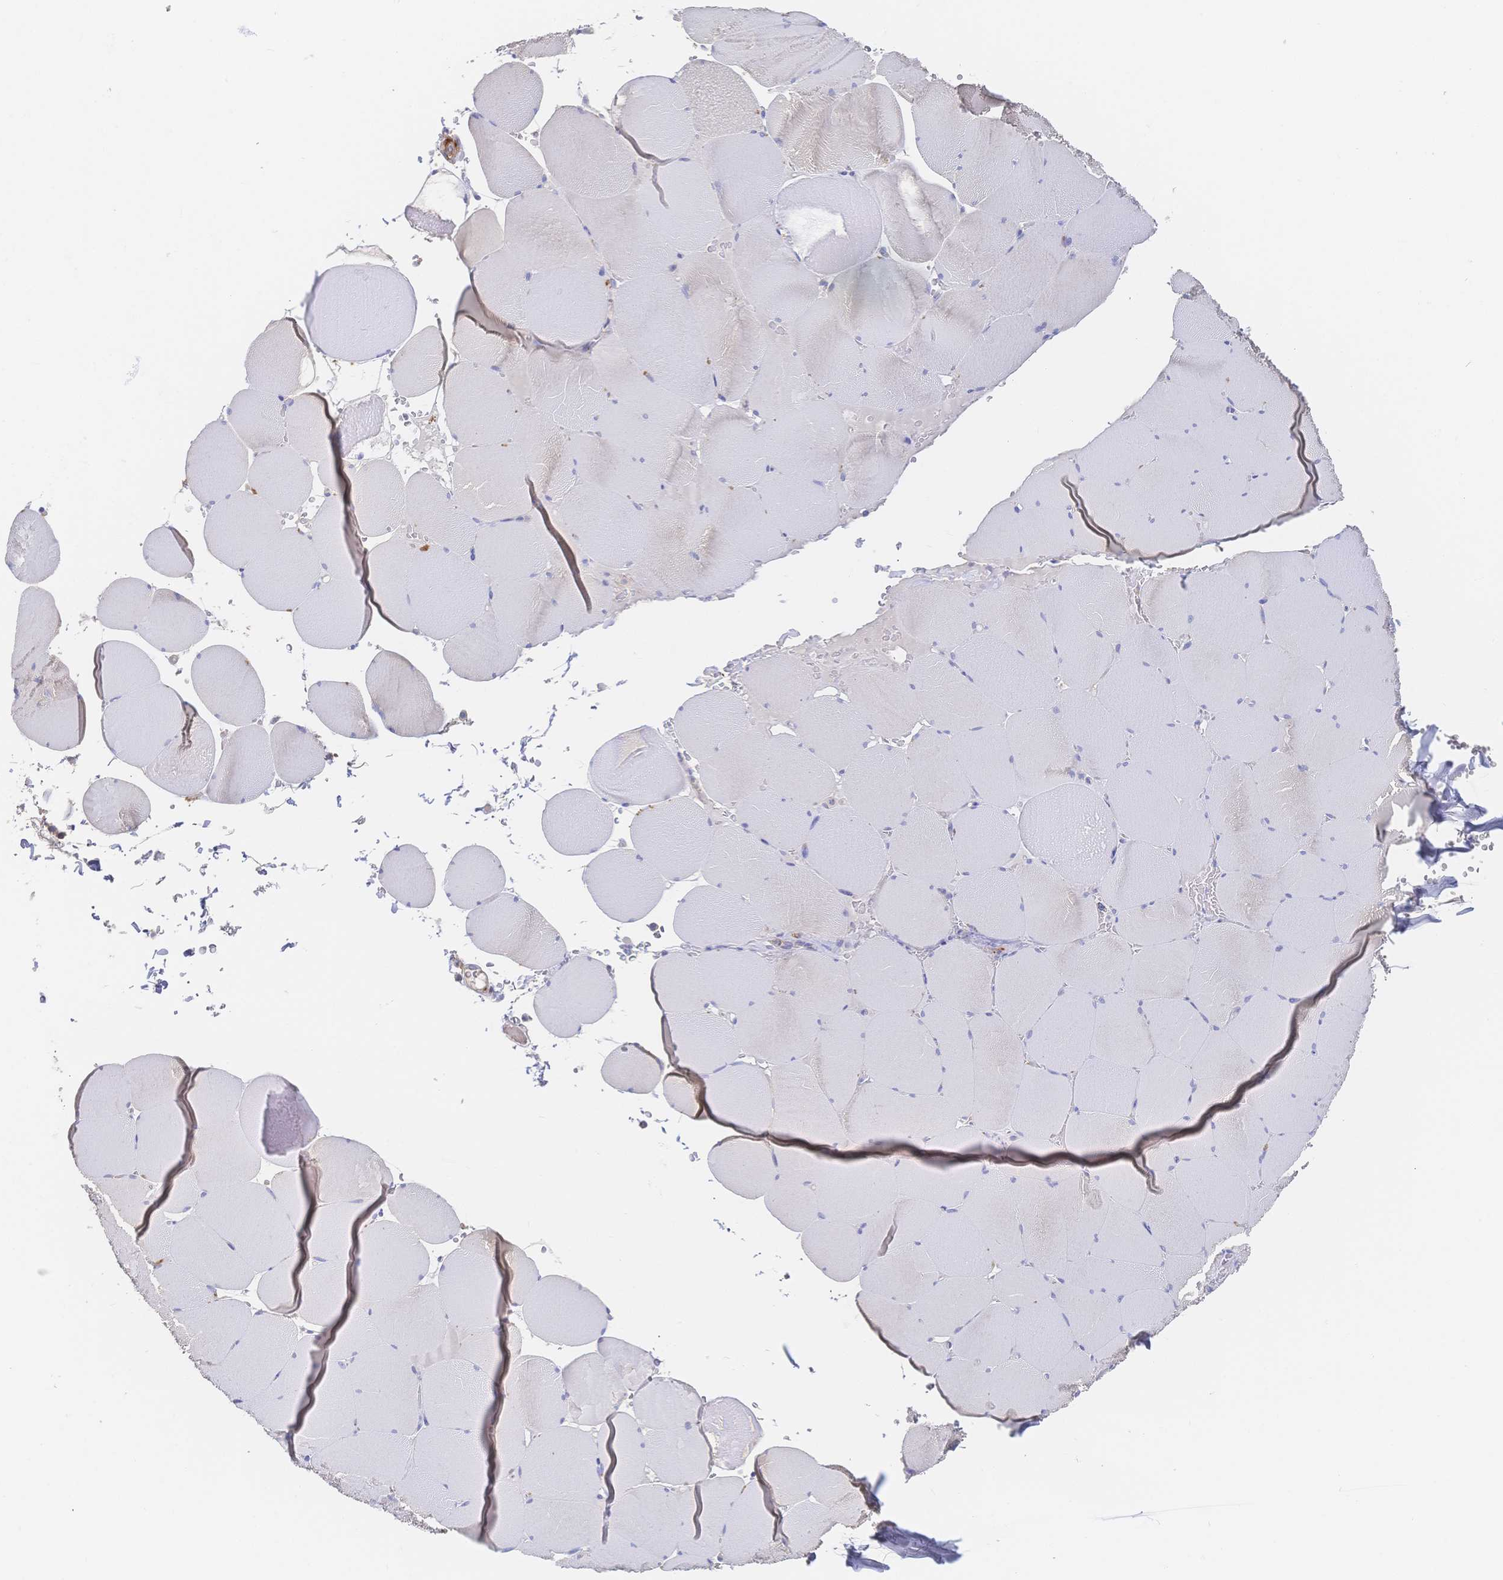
{"staining": {"intensity": "negative", "quantity": "none", "location": "none"}, "tissue": "skeletal muscle", "cell_type": "Myocytes", "image_type": "normal", "snomed": [{"axis": "morphology", "description": "Normal tissue, NOS"}, {"axis": "topography", "description": "Skeletal muscle"}, {"axis": "topography", "description": "Head-Neck"}], "caption": "This micrograph is of unremarkable skeletal muscle stained with immunohistochemistry to label a protein in brown with the nuclei are counter-stained blue. There is no expression in myocytes.", "gene": "F11R", "patient": {"sex": "male", "age": 66}}